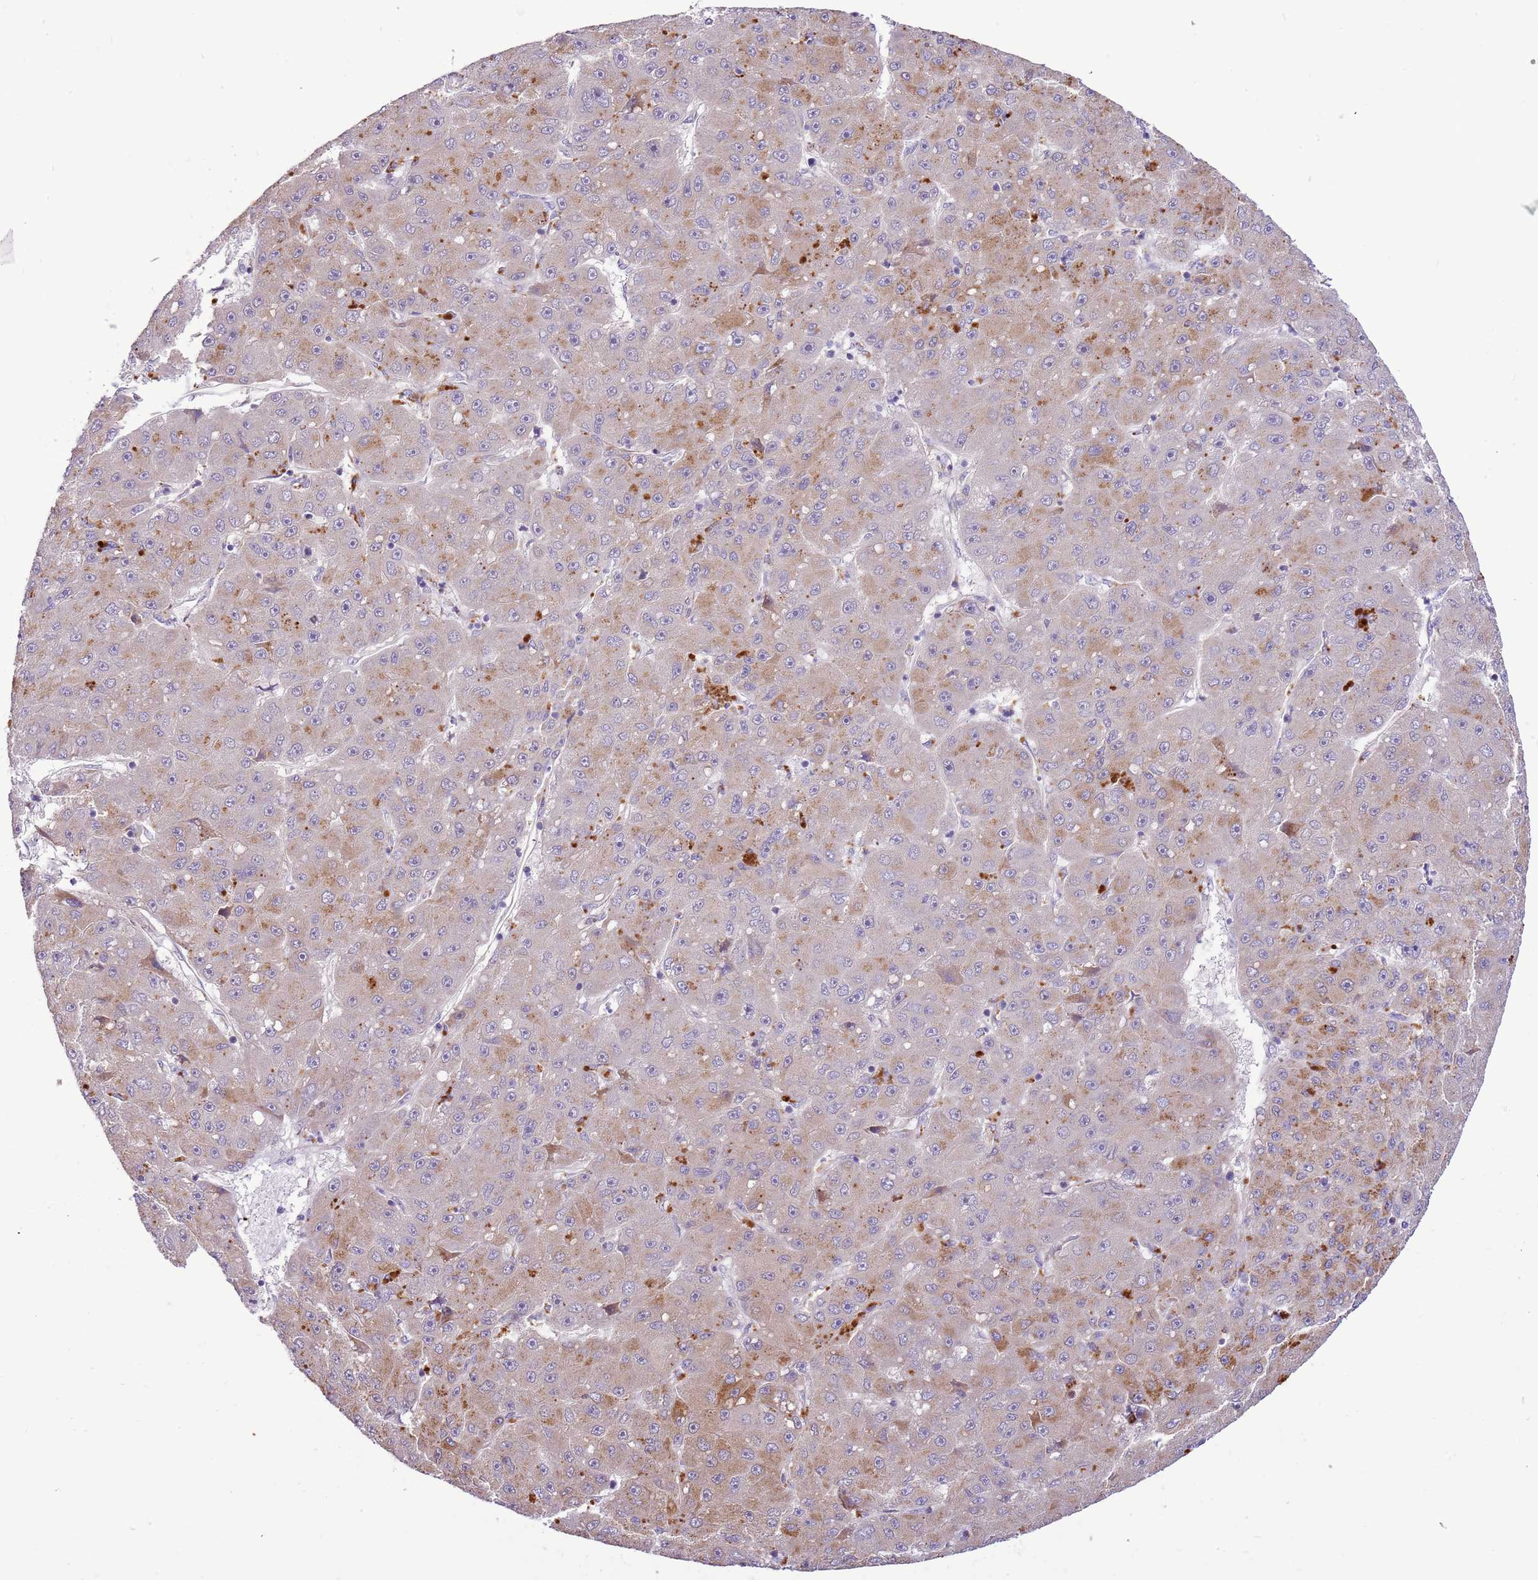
{"staining": {"intensity": "moderate", "quantity": "25%-75%", "location": "cytoplasmic/membranous"}, "tissue": "liver cancer", "cell_type": "Tumor cells", "image_type": "cancer", "snomed": [{"axis": "morphology", "description": "Carcinoma, Hepatocellular, NOS"}, {"axis": "topography", "description": "Liver"}], "caption": "This is an image of immunohistochemistry staining of hepatocellular carcinoma (liver), which shows moderate expression in the cytoplasmic/membranous of tumor cells.", "gene": "COX17", "patient": {"sex": "male", "age": 67}}